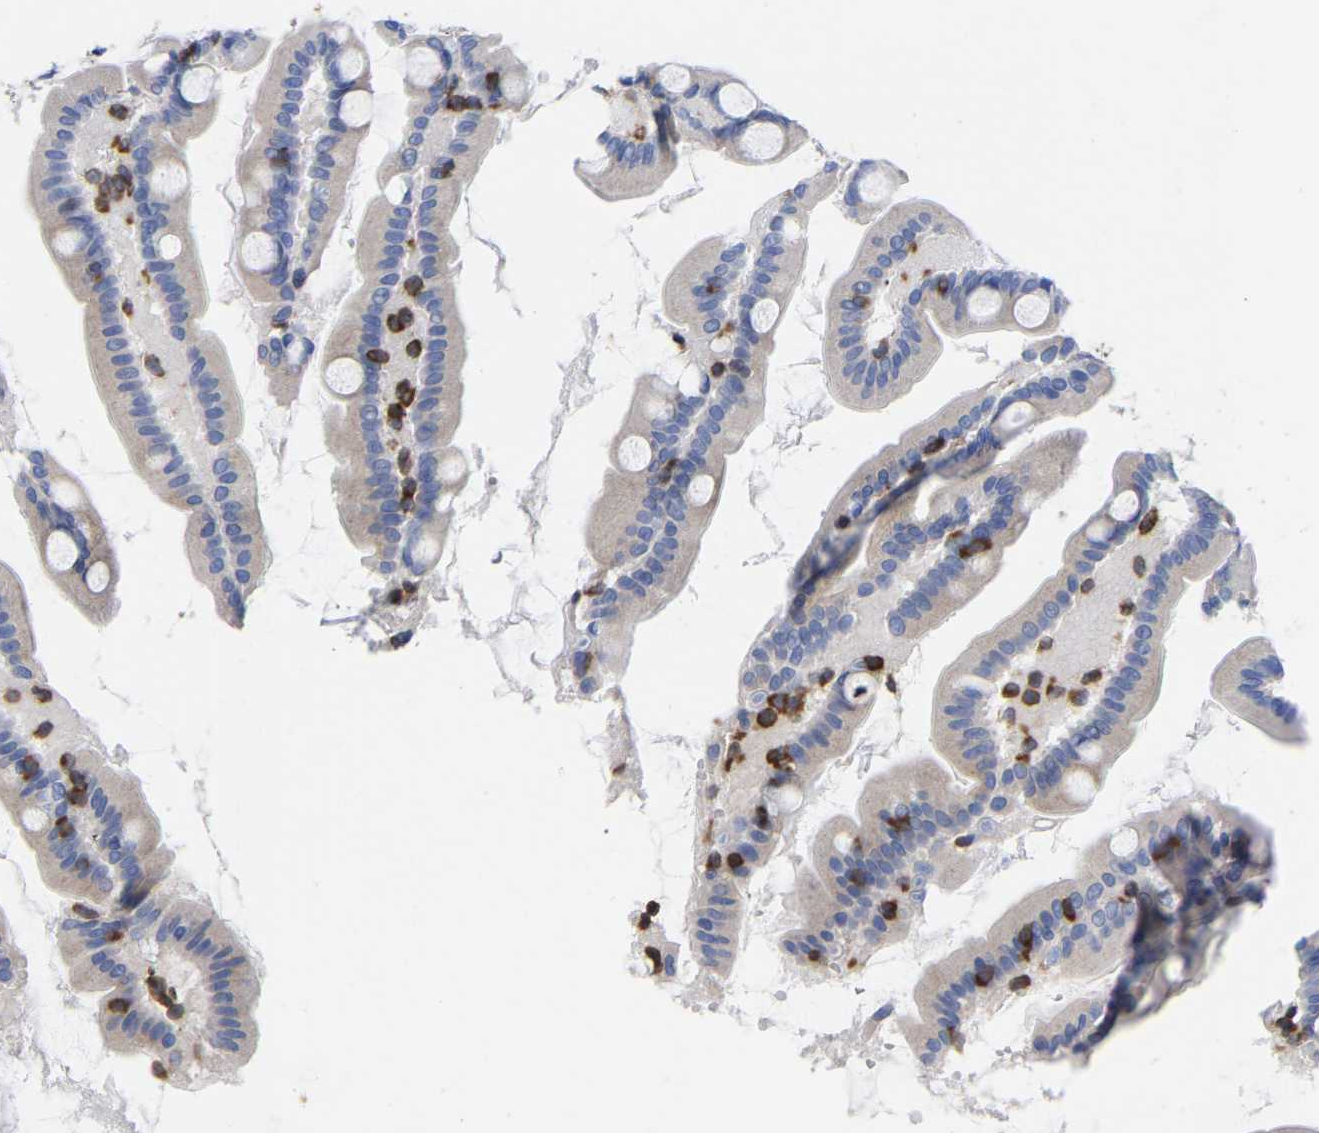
{"staining": {"intensity": "weak", "quantity": "25%-75%", "location": "cytoplasmic/membranous"}, "tissue": "small intestine", "cell_type": "Glandular cells", "image_type": "normal", "snomed": [{"axis": "morphology", "description": "Normal tissue, NOS"}, {"axis": "topography", "description": "Small intestine"}], "caption": "This image exhibits IHC staining of benign human small intestine, with low weak cytoplasmic/membranous staining in approximately 25%-75% of glandular cells.", "gene": "PTPN7", "patient": {"sex": "female", "age": 56}}